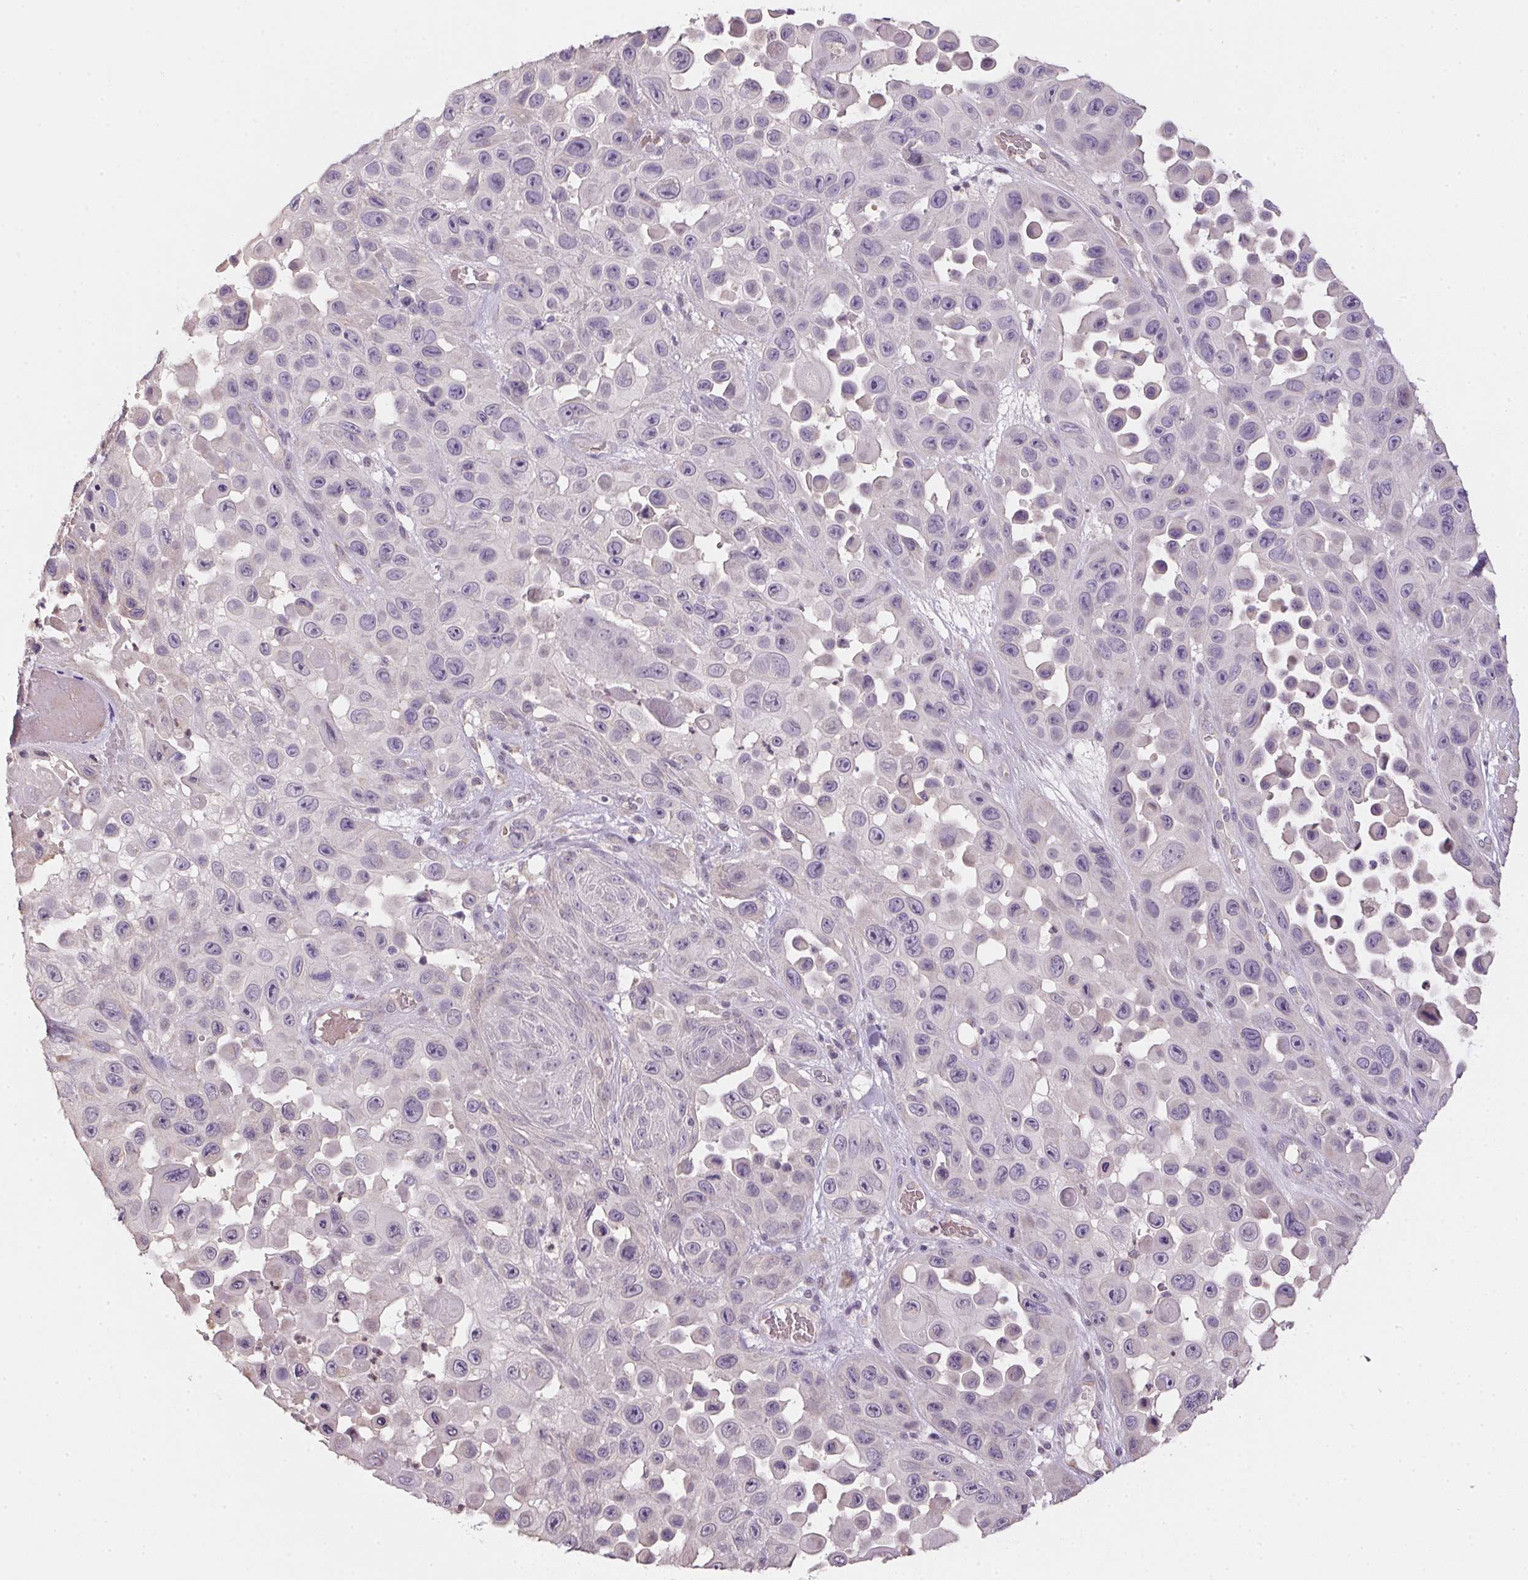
{"staining": {"intensity": "negative", "quantity": "none", "location": "none"}, "tissue": "skin cancer", "cell_type": "Tumor cells", "image_type": "cancer", "snomed": [{"axis": "morphology", "description": "Squamous cell carcinoma, NOS"}, {"axis": "topography", "description": "Skin"}], "caption": "Human skin squamous cell carcinoma stained for a protein using immunohistochemistry demonstrates no positivity in tumor cells.", "gene": "ALDH8A1", "patient": {"sex": "male", "age": 81}}